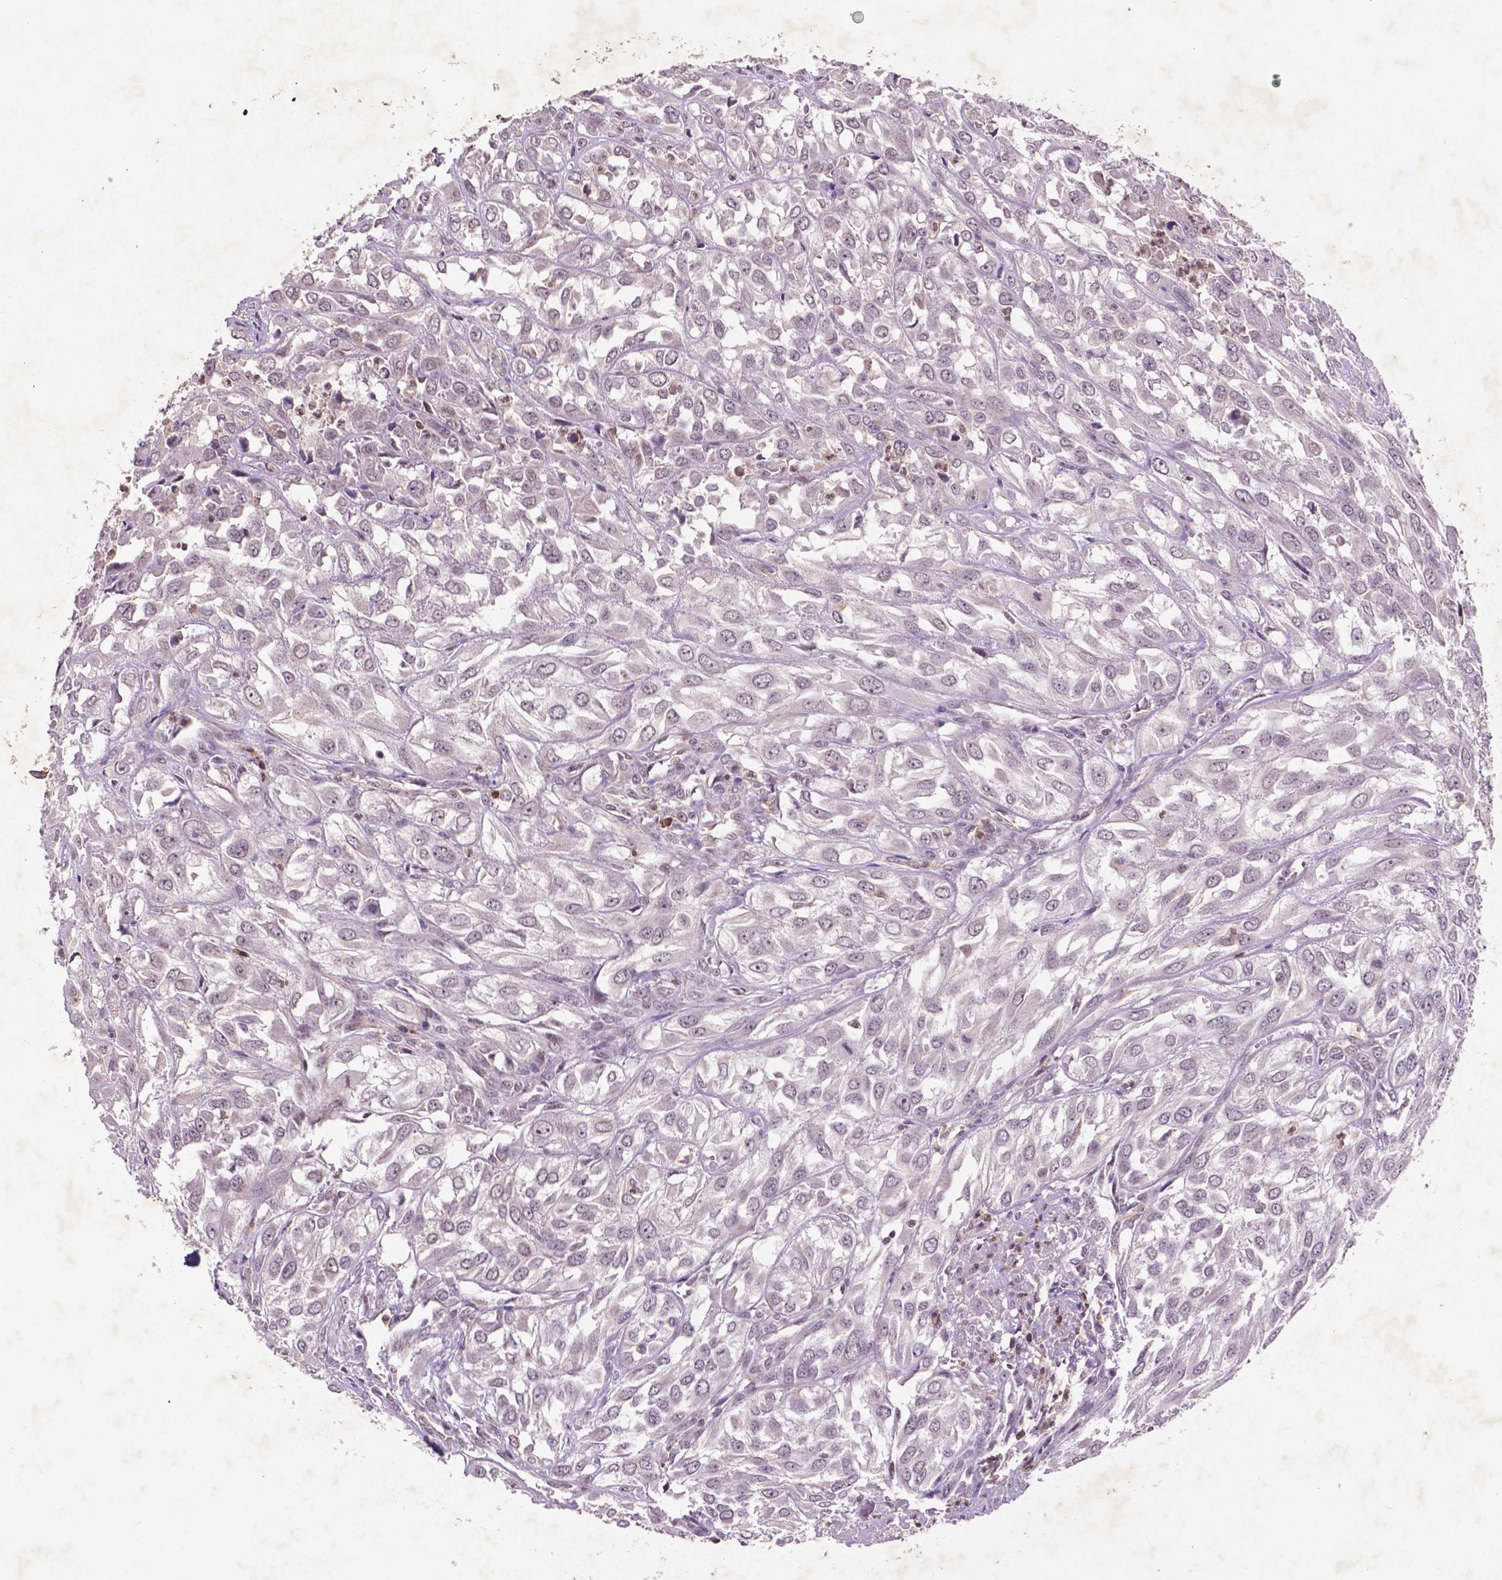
{"staining": {"intensity": "negative", "quantity": "none", "location": "none"}, "tissue": "urothelial cancer", "cell_type": "Tumor cells", "image_type": "cancer", "snomed": [{"axis": "morphology", "description": "Urothelial carcinoma, High grade"}, {"axis": "topography", "description": "Urinary bladder"}], "caption": "The micrograph reveals no significant staining in tumor cells of high-grade urothelial carcinoma.", "gene": "GLRX", "patient": {"sex": "male", "age": 67}}